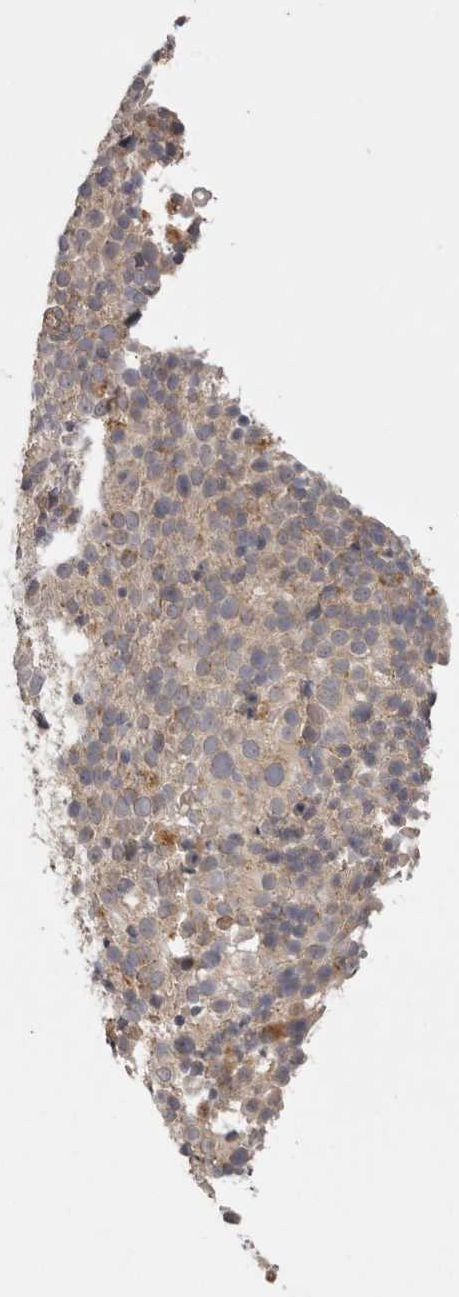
{"staining": {"intensity": "weak", "quantity": "<25%", "location": "cytoplasmic/membranous"}, "tissue": "cervical cancer", "cell_type": "Tumor cells", "image_type": "cancer", "snomed": [{"axis": "morphology", "description": "Squamous cell carcinoma, NOS"}, {"axis": "topography", "description": "Cervix"}], "caption": "Immunohistochemical staining of cervical squamous cell carcinoma displays no significant positivity in tumor cells.", "gene": "TLR3", "patient": {"sex": "female", "age": 74}}